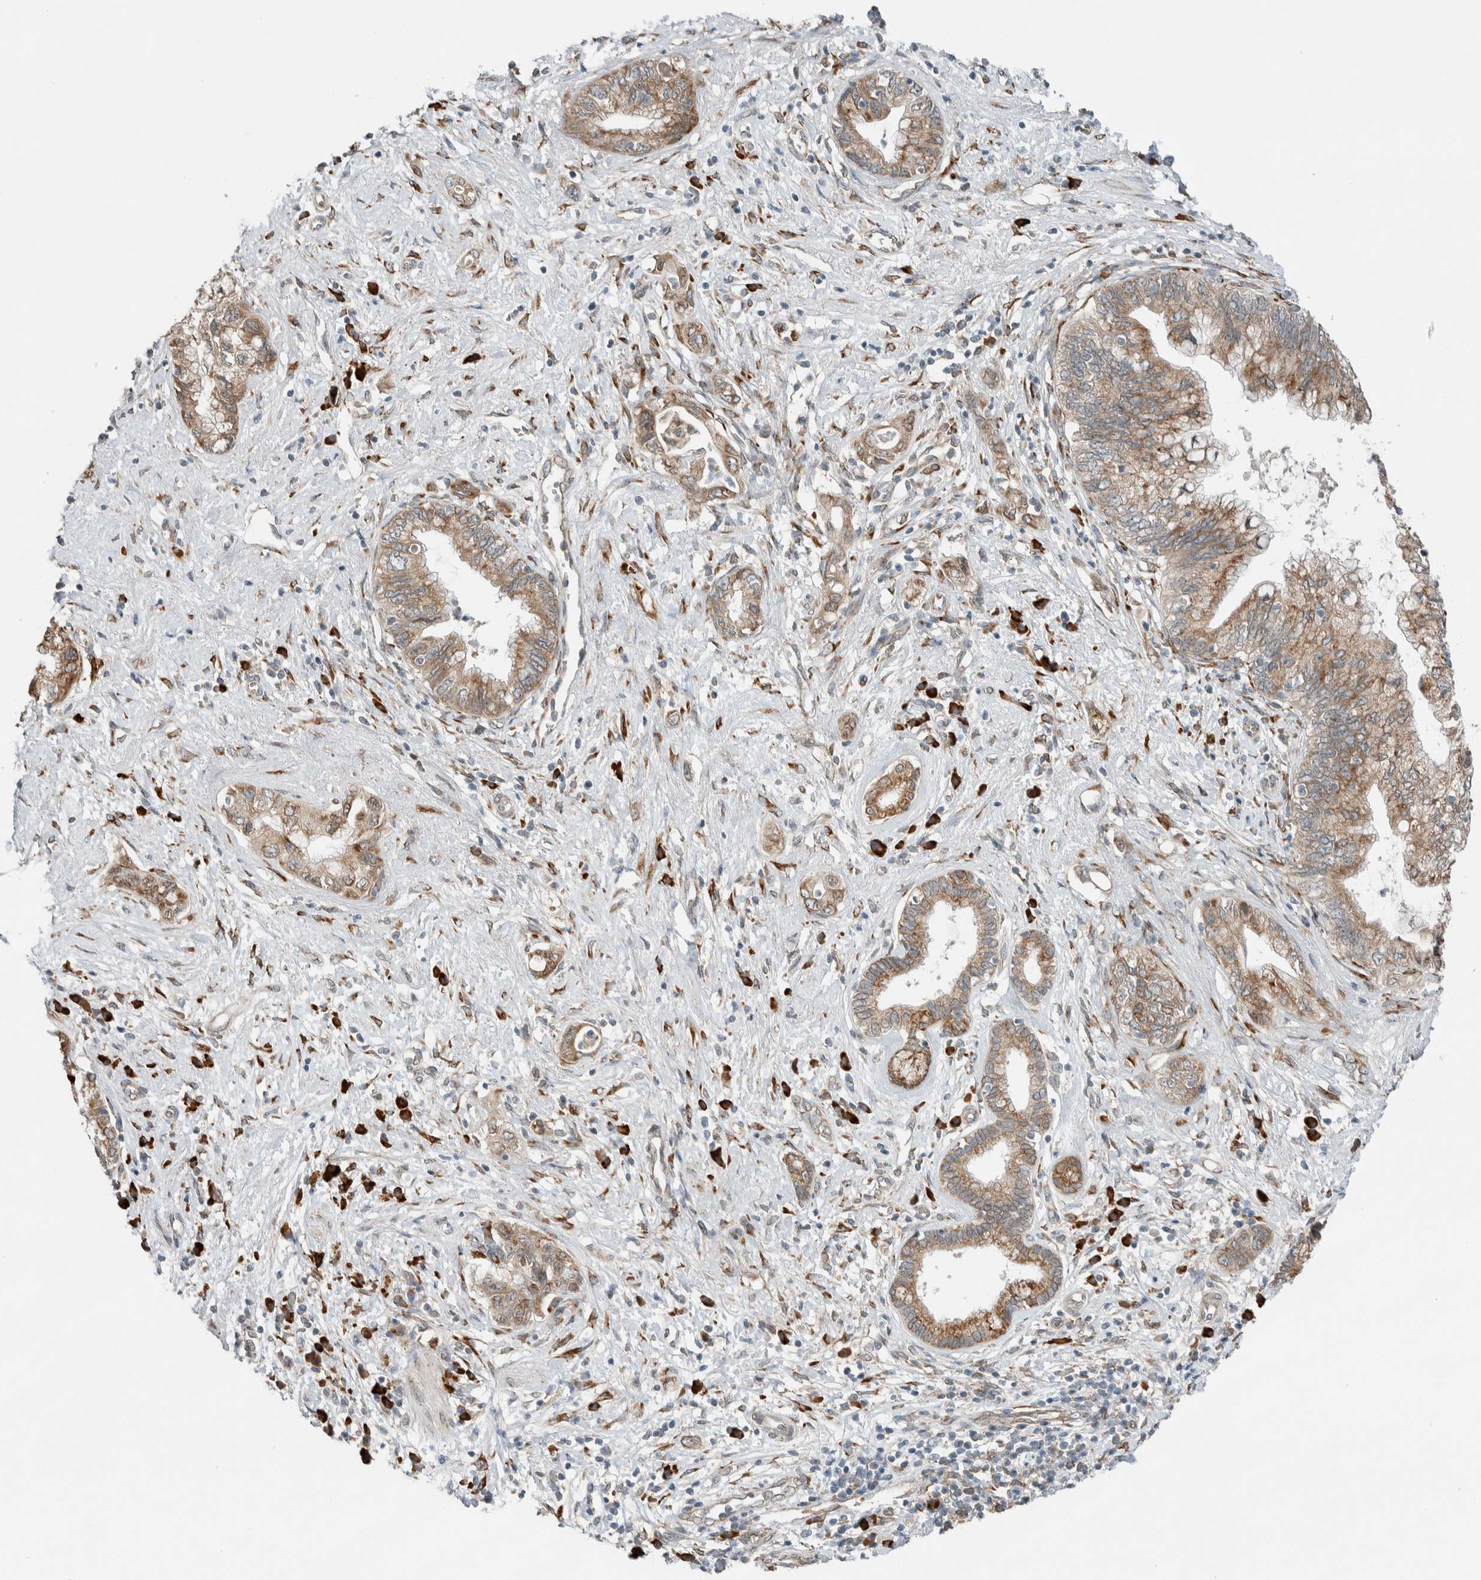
{"staining": {"intensity": "moderate", "quantity": ">75%", "location": "cytoplasmic/membranous"}, "tissue": "pancreatic cancer", "cell_type": "Tumor cells", "image_type": "cancer", "snomed": [{"axis": "morphology", "description": "Adenocarcinoma, NOS"}, {"axis": "topography", "description": "Pancreas"}], "caption": "Brown immunohistochemical staining in human pancreatic cancer shows moderate cytoplasmic/membranous positivity in approximately >75% of tumor cells. (Brightfield microscopy of DAB IHC at high magnification).", "gene": "CTBP2", "patient": {"sex": "female", "age": 73}}